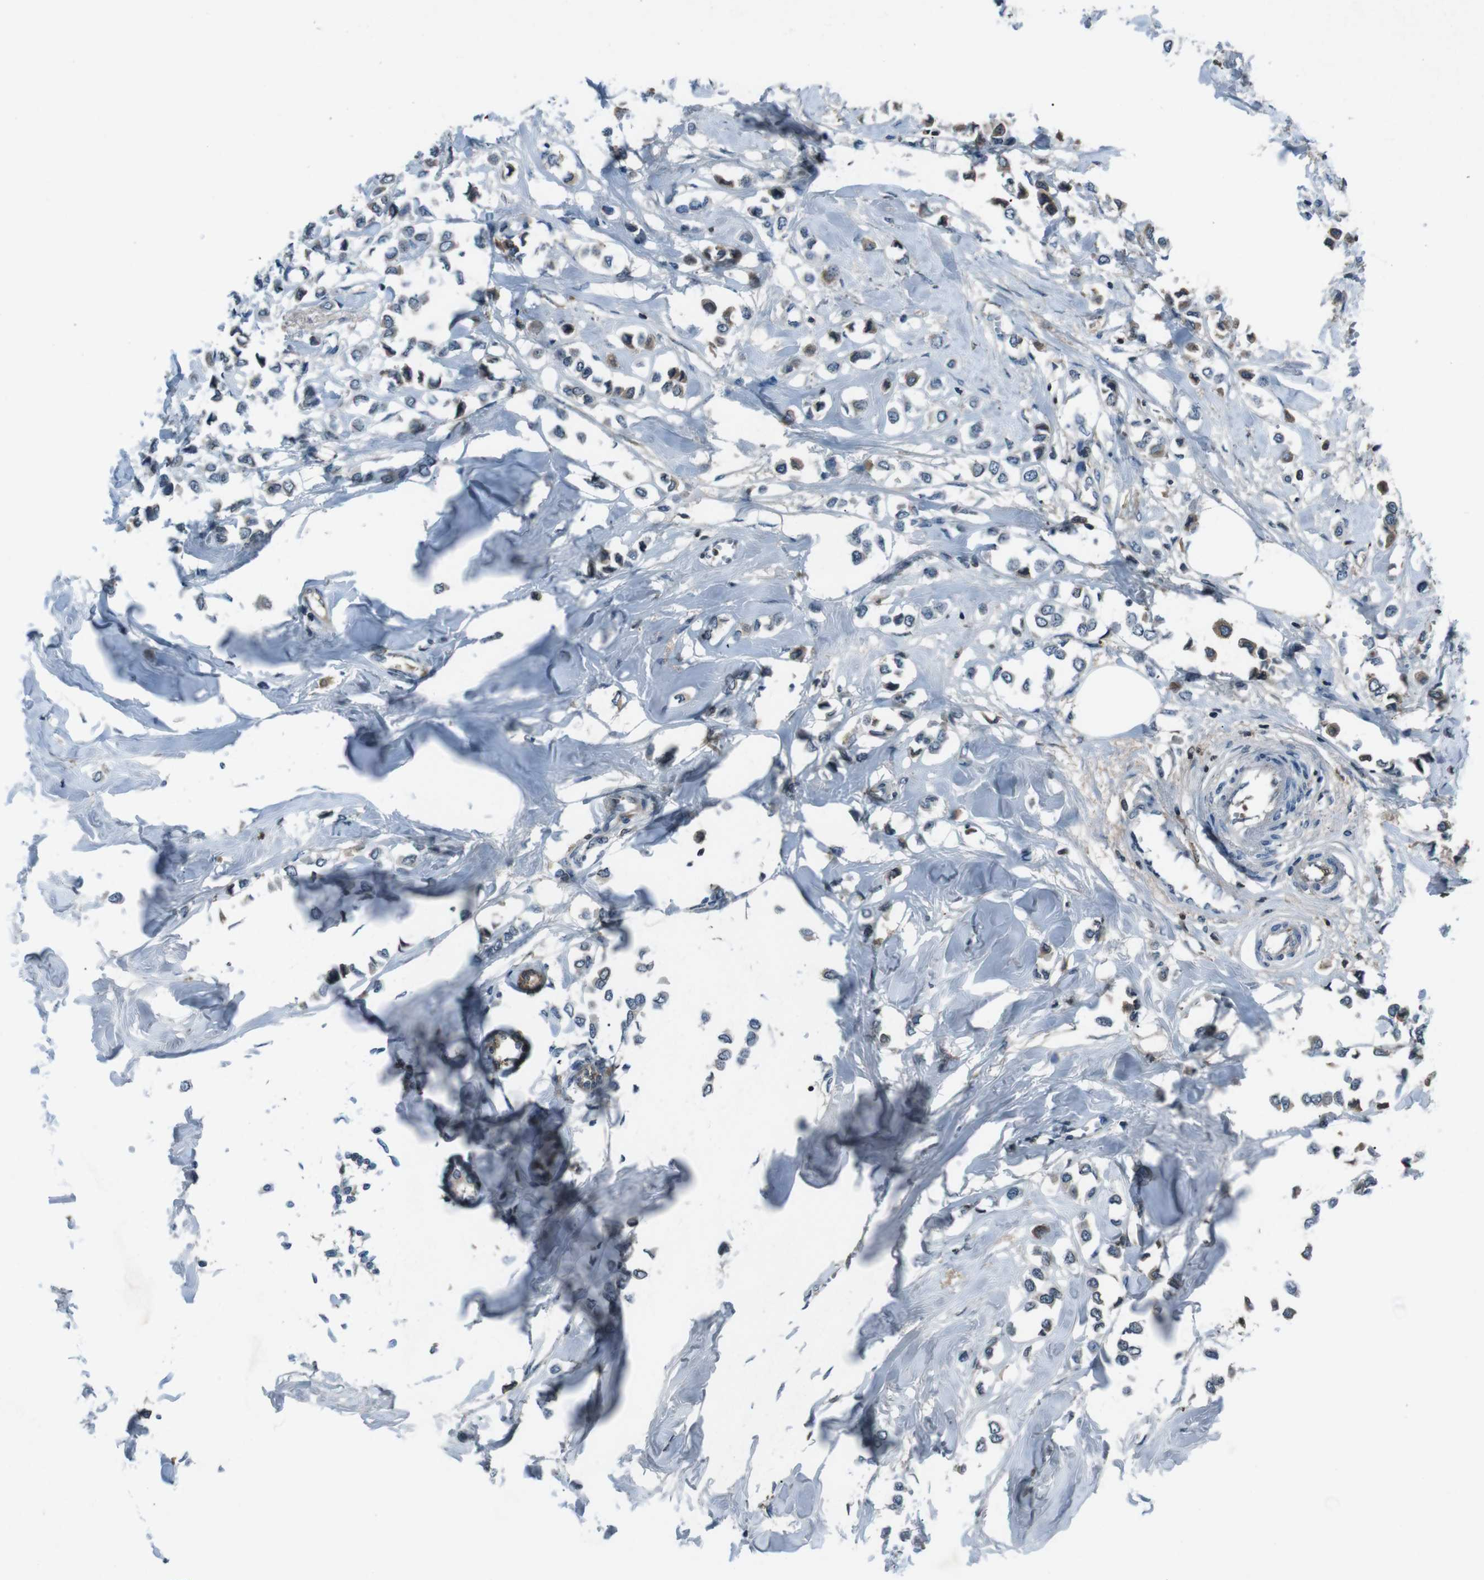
{"staining": {"intensity": "moderate", "quantity": "25%-75%", "location": "cytoplasmic/membranous"}, "tissue": "breast cancer", "cell_type": "Tumor cells", "image_type": "cancer", "snomed": [{"axis": "morphology", "description": "Lobular carcinoma"}, {"axis": "topography", "description": "Breast"}], "caption": "The micrograph displays a brown stain indicating the presence of a protein in the cytoplasmic/membranous of tumor cells in breast lobular carcinoma.", "gene": "UGT1A6", "patient": {"sex": "female", "age": 51}}